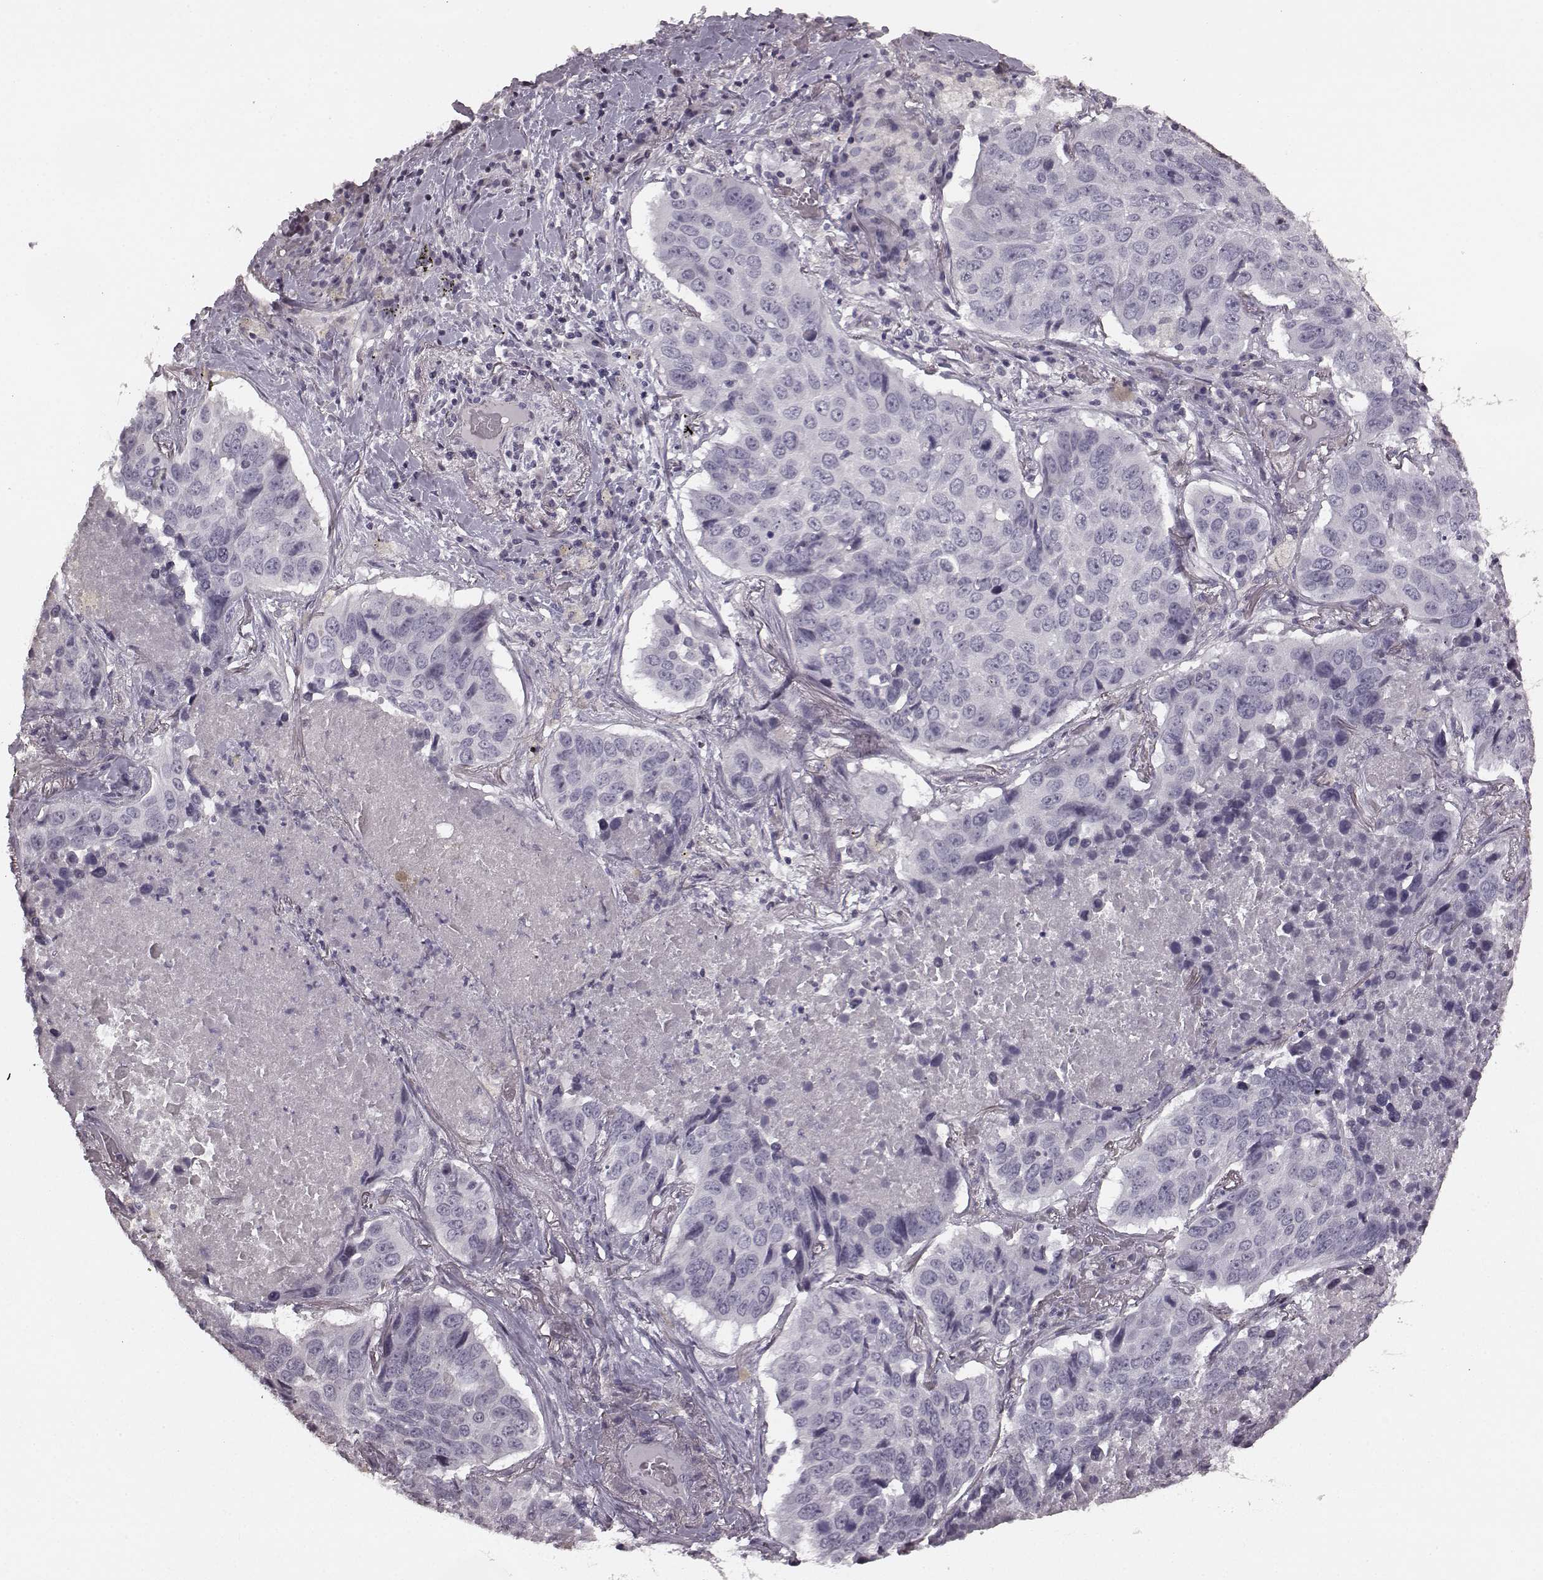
{"staining": {"intensity": "negative", "quantity": "none", "location": "none"}, "tissue": "lung cancer", "cell_type": "Tumor cells", "image_type": "cancer", "snomed": [{"axis": "morphology", "description": "Normal tissue, NOS"}, {"axis": "morphology", "description": "Squamous cell carcinoma, NOS"}, {"axis": "topography", "description": "Bronchus"}, {"axis": "topography", "description": "Lung"}], "caption": "An immunohistochemistry (IHC) histopathology image of lung cancer (squamous cell carcinoma) is shown. There is no staining in tumor cells of lung cancer (squamous cell carcinoma).", "gene": "RIT2", "patient": {"sex": "male", "age": 64}}